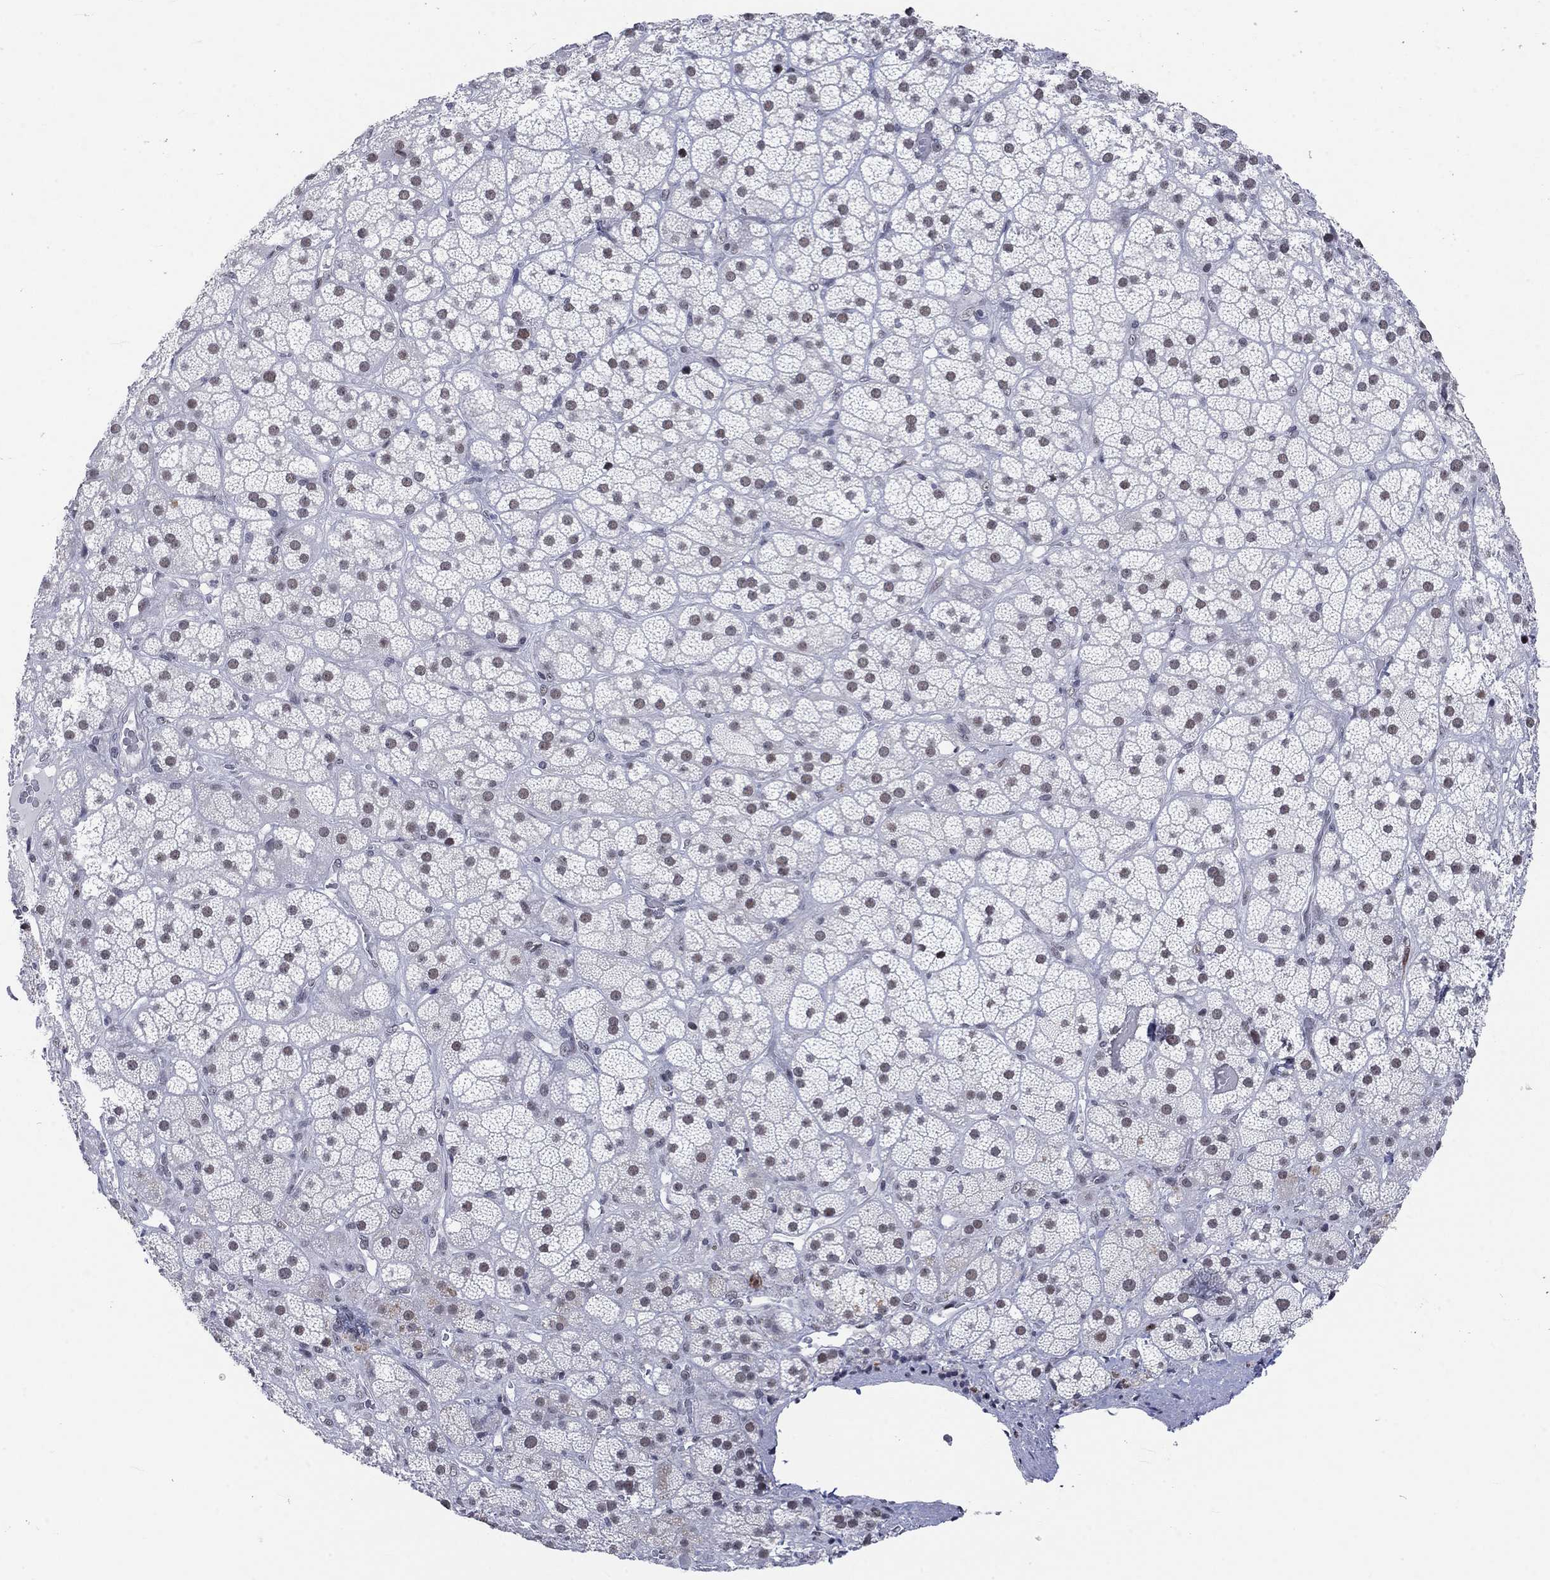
{"staining": {"intensity": "negative", "quantity": "none", "location": "none"}, "tissue": "adrenal gland", "cell_type": "Glandular cells", "image_type": "normal", "snomed": [{"axis": "morphology", "description": "Normal tissue, NOS"}, {"axis": "topography", "description": "Adrenal gland"}], "caption": "Immunohistochemical staining of normal adrenal gland displays no significant positivity in glandular cells. Nuclei are stained in blue.", "gene": "HCFC1", "patient": {"sex": "male", "age": 57}}